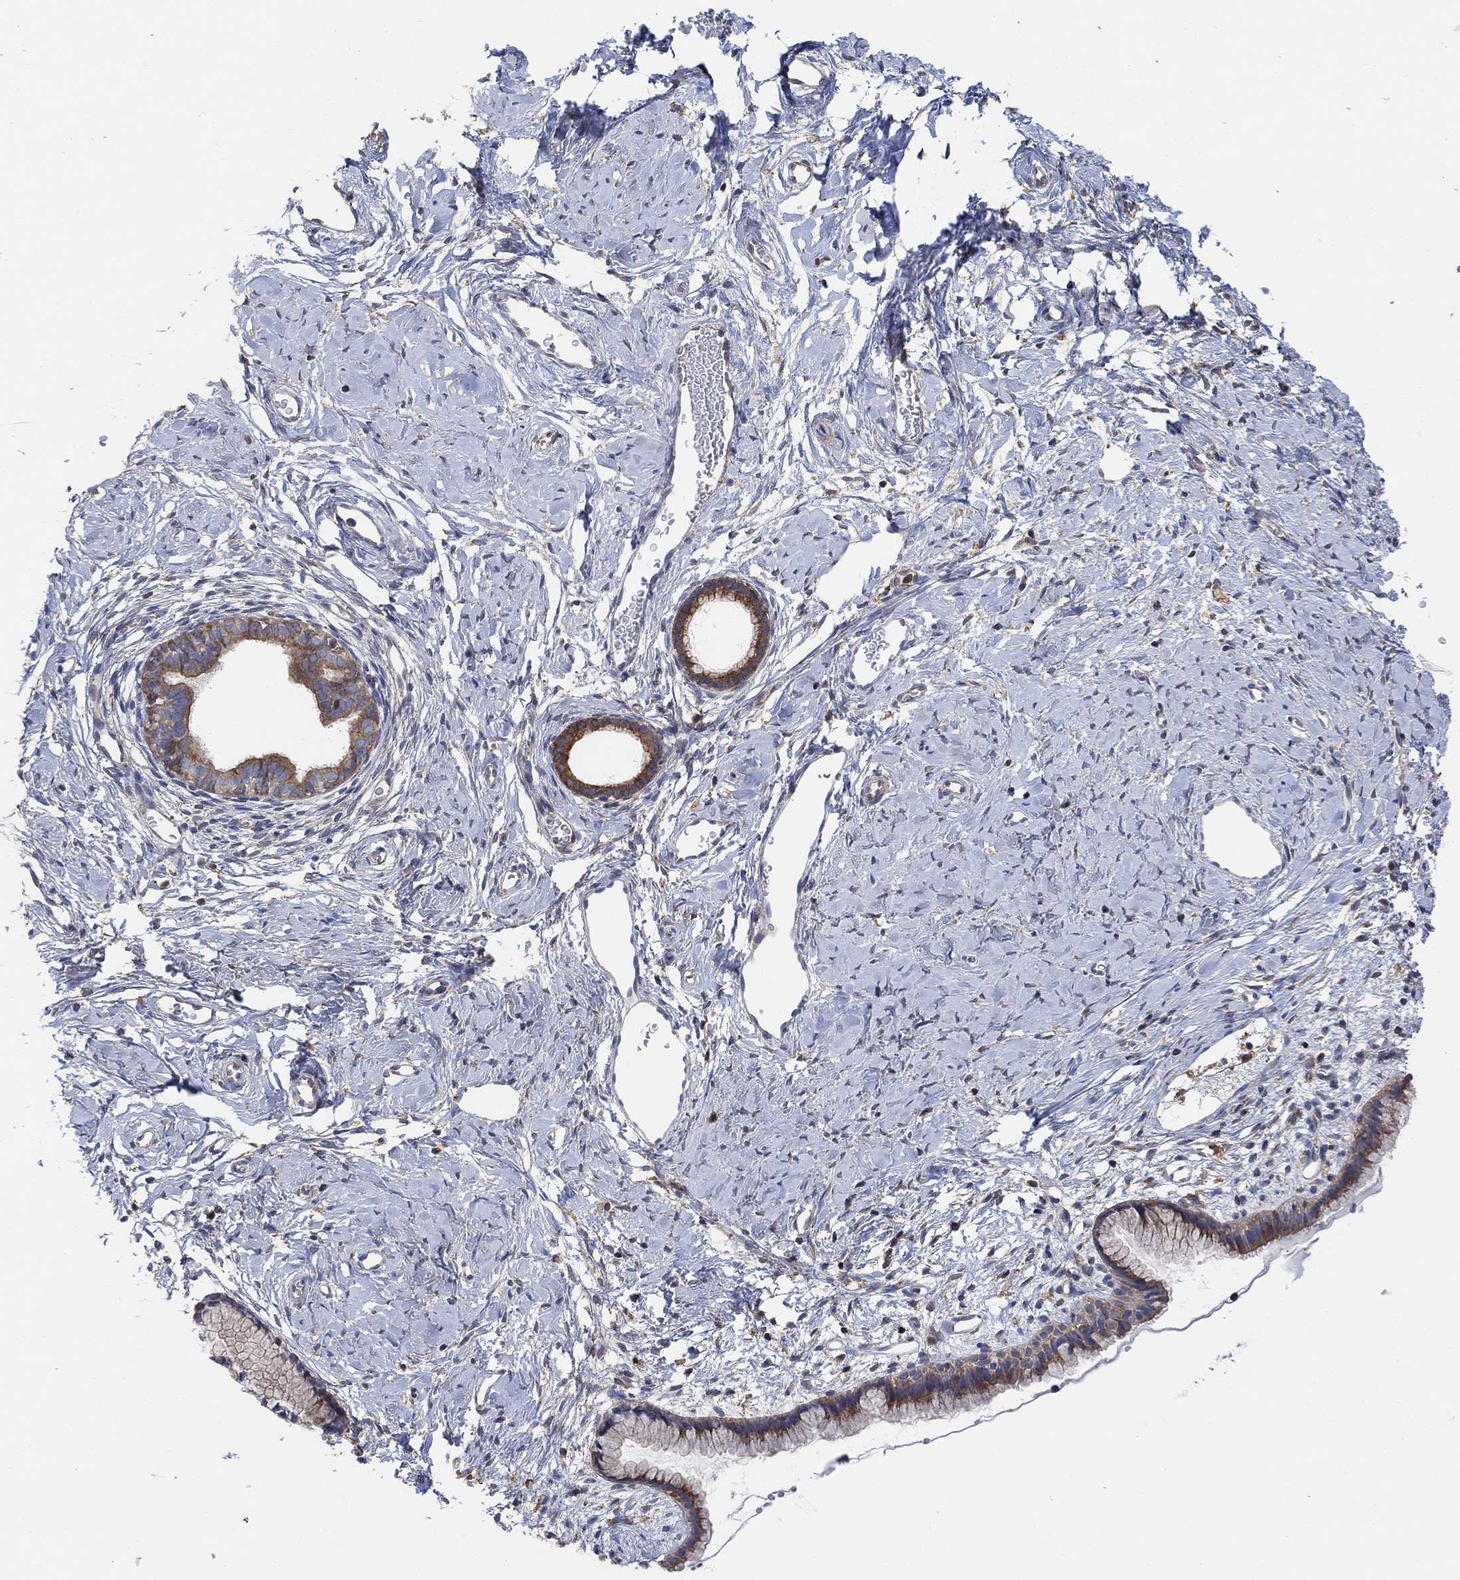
{"staining": {"intensity": "moderate", "quantity": ">75%", "location": "cytoplasmic/membranous"}, "tissue": "cervix", "cell_type": "Glandular cells", "image_type": "normal", "snomed": [{"axis": "morphology", "description": "Normal tissue, NOS"}, {"axis": "topography", "description": "Cervix"}], "caption": "Cervix stained for a protein displays moderate cytoplasmic/membranous positivity in glandular cells. (brown staining indicates protein expression, while blue staining denotes nuclei).", "gene": "BLOC1S3", "patient": {"sex": "female", "age": 40}}